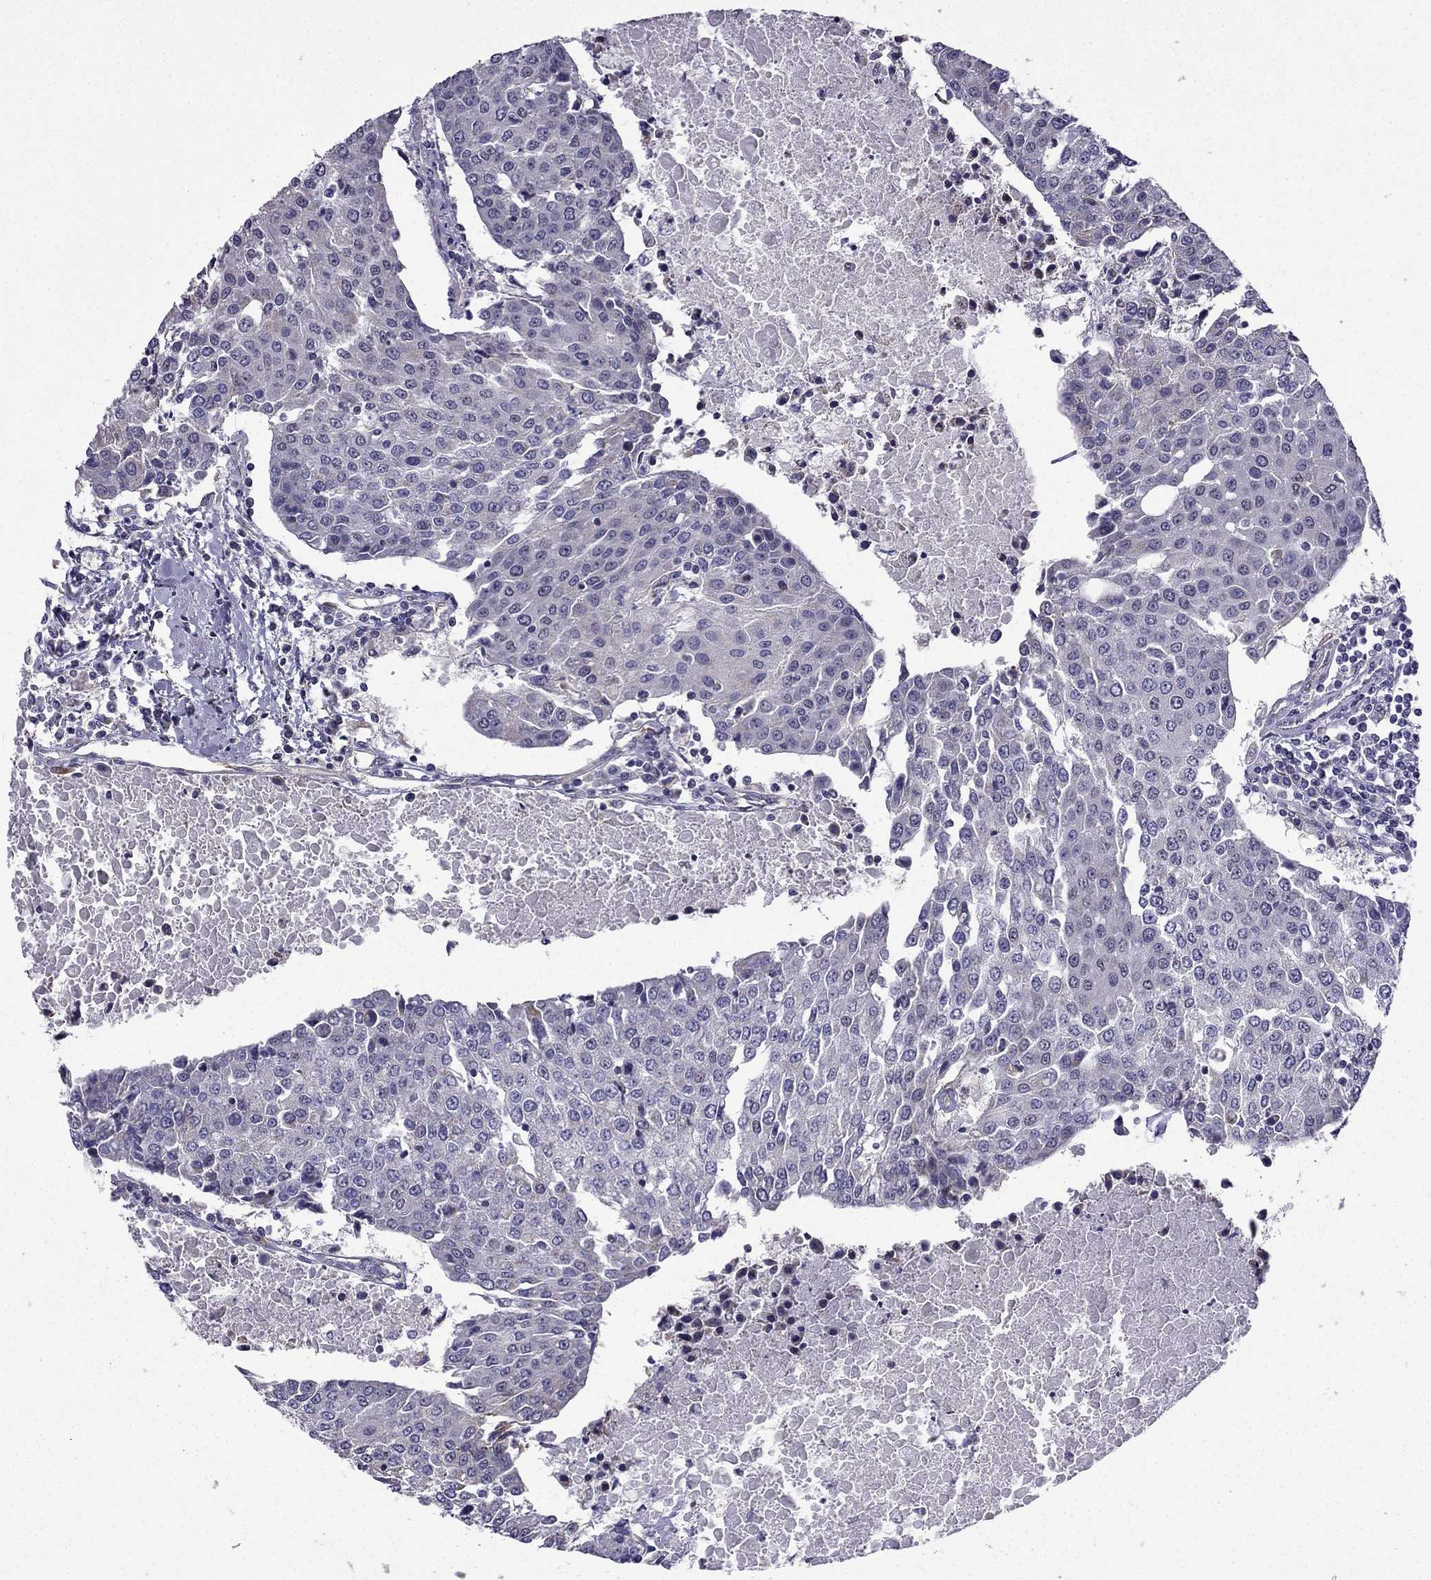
{"staining": {"intensity": "negative", "quantity": "none", "location": "none"}, "tissue": "urothelial cancer", "cell_type": "Tumor cells", "image_type": "cancer", "snomed": [{"axis": "morphology", "description": "Urothelial carcinoma, High grade"}, {"axis": "topography", "description": "Urinary bladder"}], "caption": "This is an IHC photomicrograph of human urothelial carcinoma (high-grade). There is no staining in tumor cells.", "gene": "SLC6A2", "patient": {"sex": "female", "age": 85}}